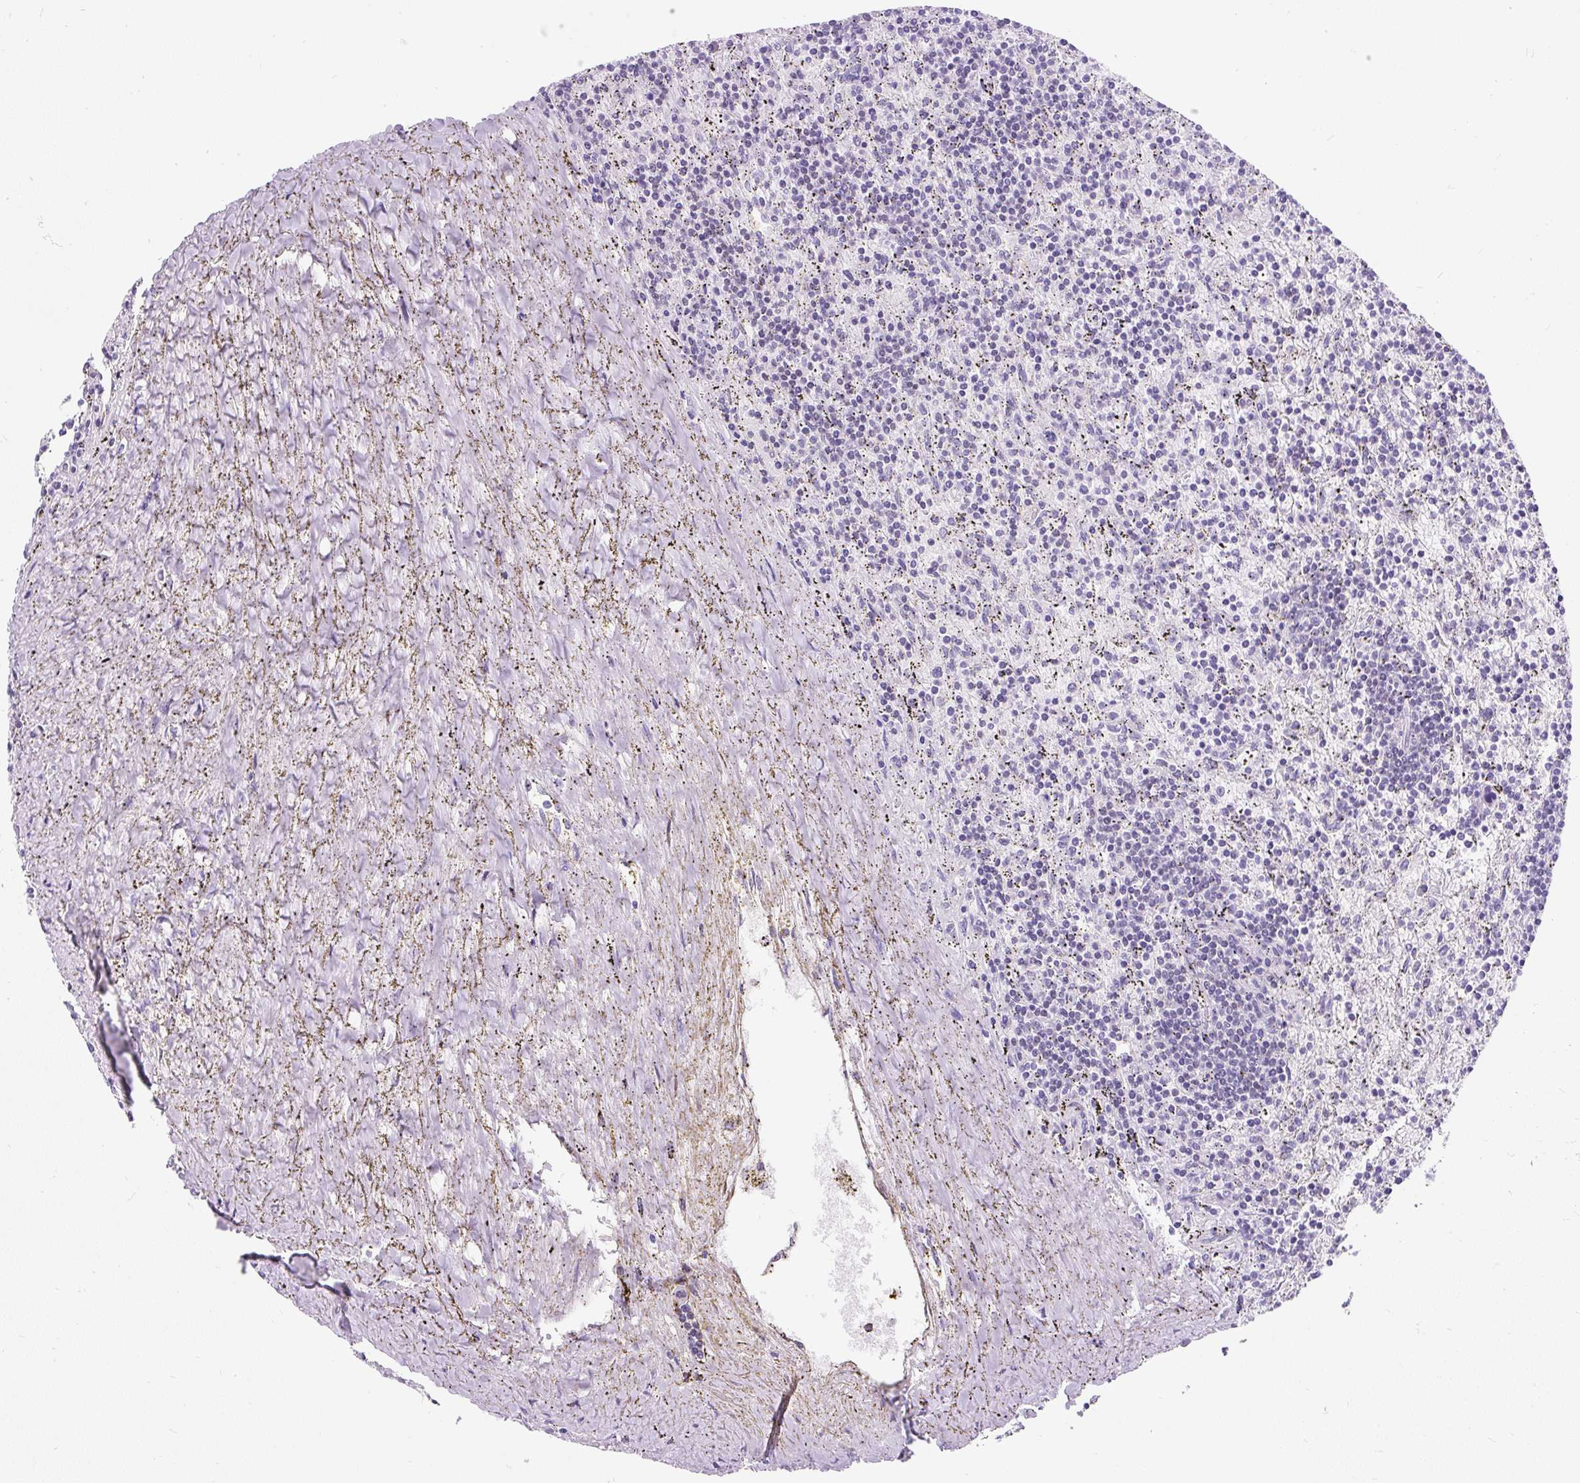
{"staining": {"intensity": "negative", "quantity": "none", "location": "none"}, "tissue": "lymphoma", "cell_type": "Tumor cells", "image_type": "cancer", "snomed": [{"axis": "morphology", "description": "Malignant lymphoma, non-Hodgkin's type, Low grade"}, {"axis": "topography", "description": "Spleen"}], "caption": "This image is of low-grade malignant lymphoma, non-Hodgkin's type stained with IHC to label a protein in brown with the nuclei are counter-stained blue. There is no expression in tumor cells. Nuclei are stained in blue.", "gene": "PLCXD2", "patient": {"sex": "male", "age": 76}}